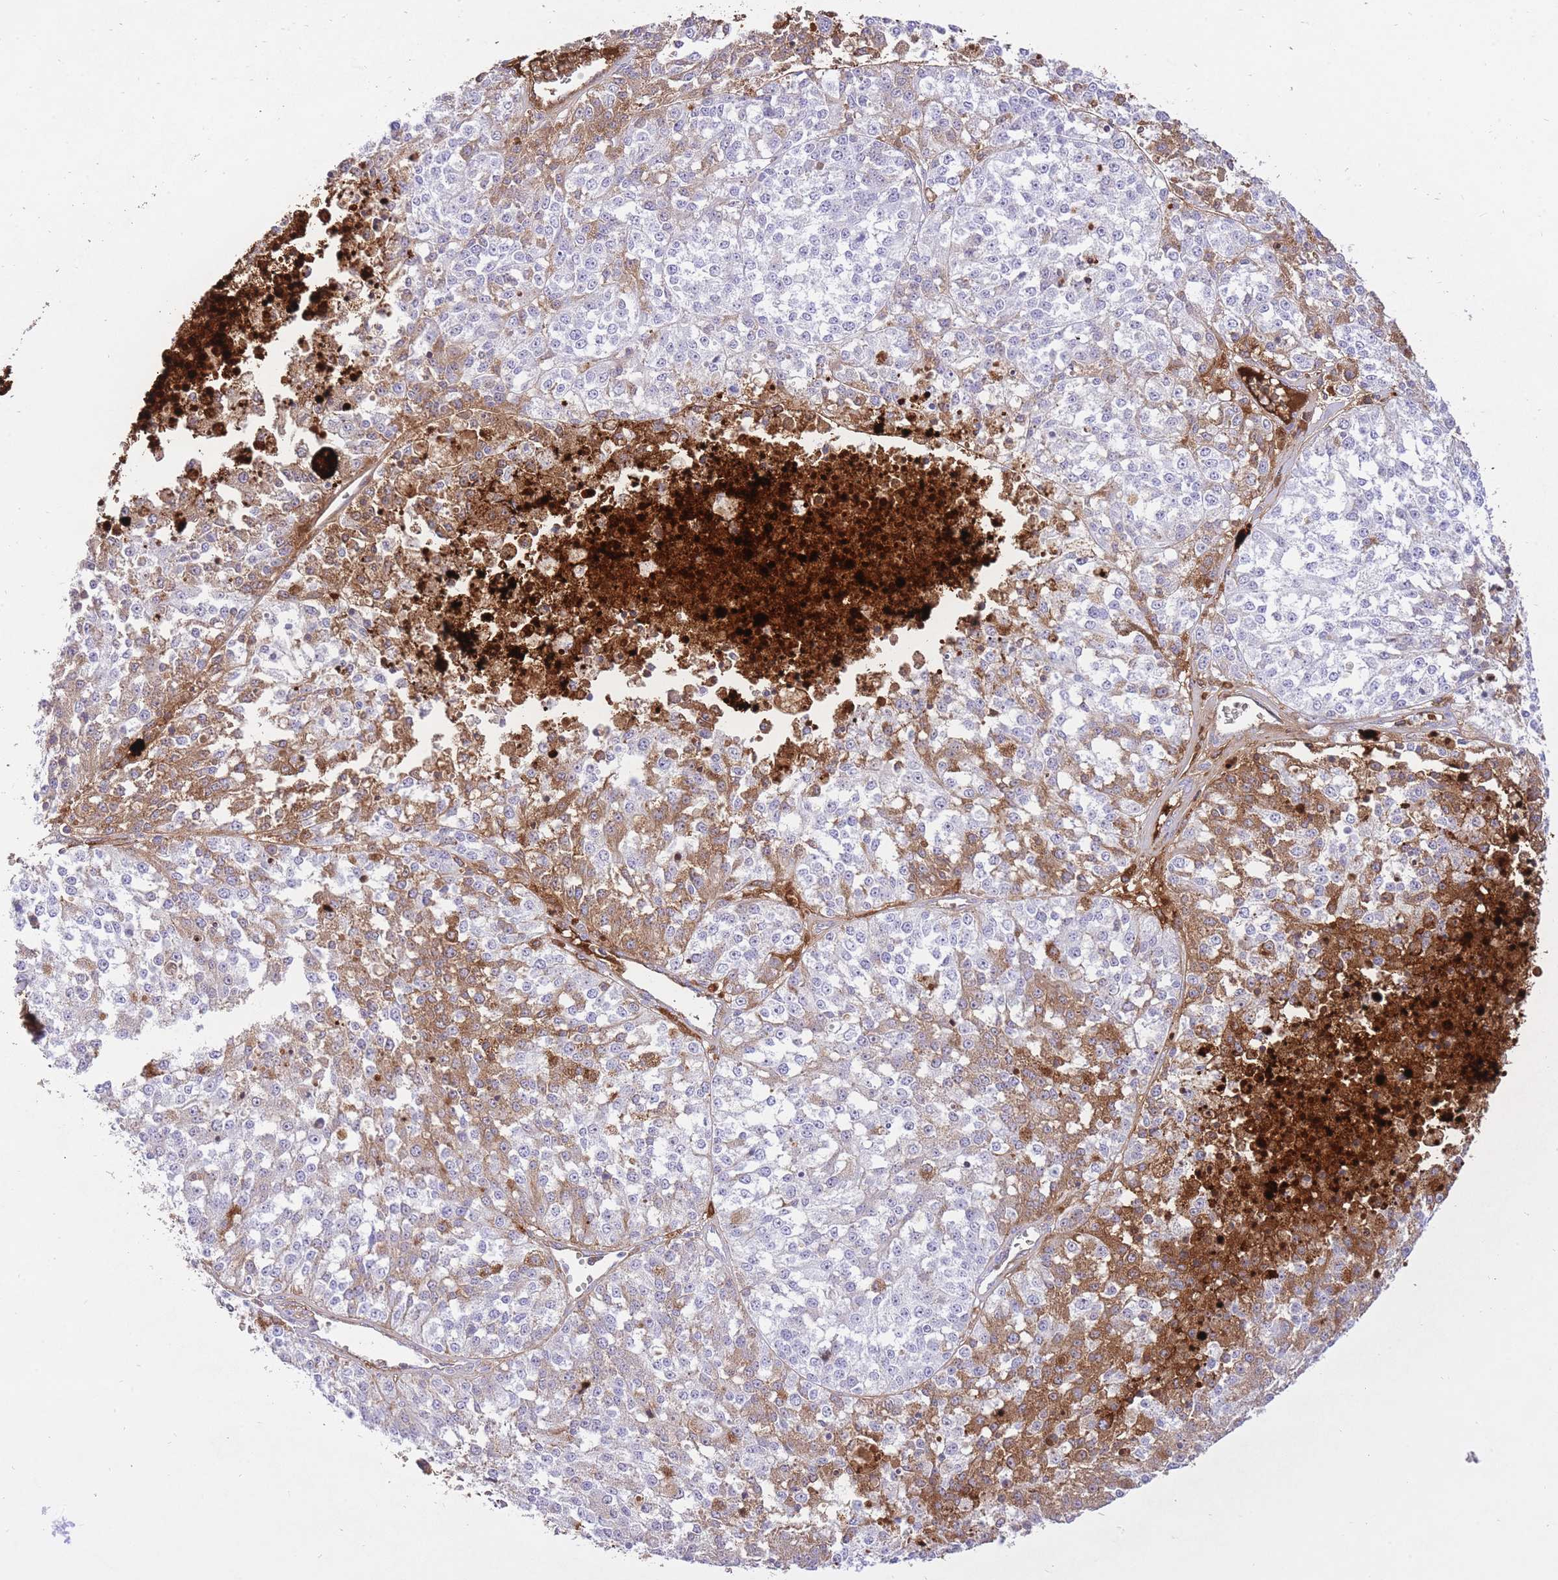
{"staining": {"intensity": "moderate", "quantity": "<25%", "location": "cytoplasmic/membranous"}, "tissue": "melanoma", "cell_type": "Tumor cells", "image_type": "cancer", "snomed": [{"axis": "morphology", "description": "Malignant melanoma, NOS"}, {"axis": "topography", "description": "Skin"}], "caption": "Protein expression by immunohistochemistry (IHC) reveals moderate cytoplasmic/membranous staining in approximately <25% of tumor cells in malignant melanoma.", "gene": "HRG", "patient": {"sex": "female", "age": 64}}